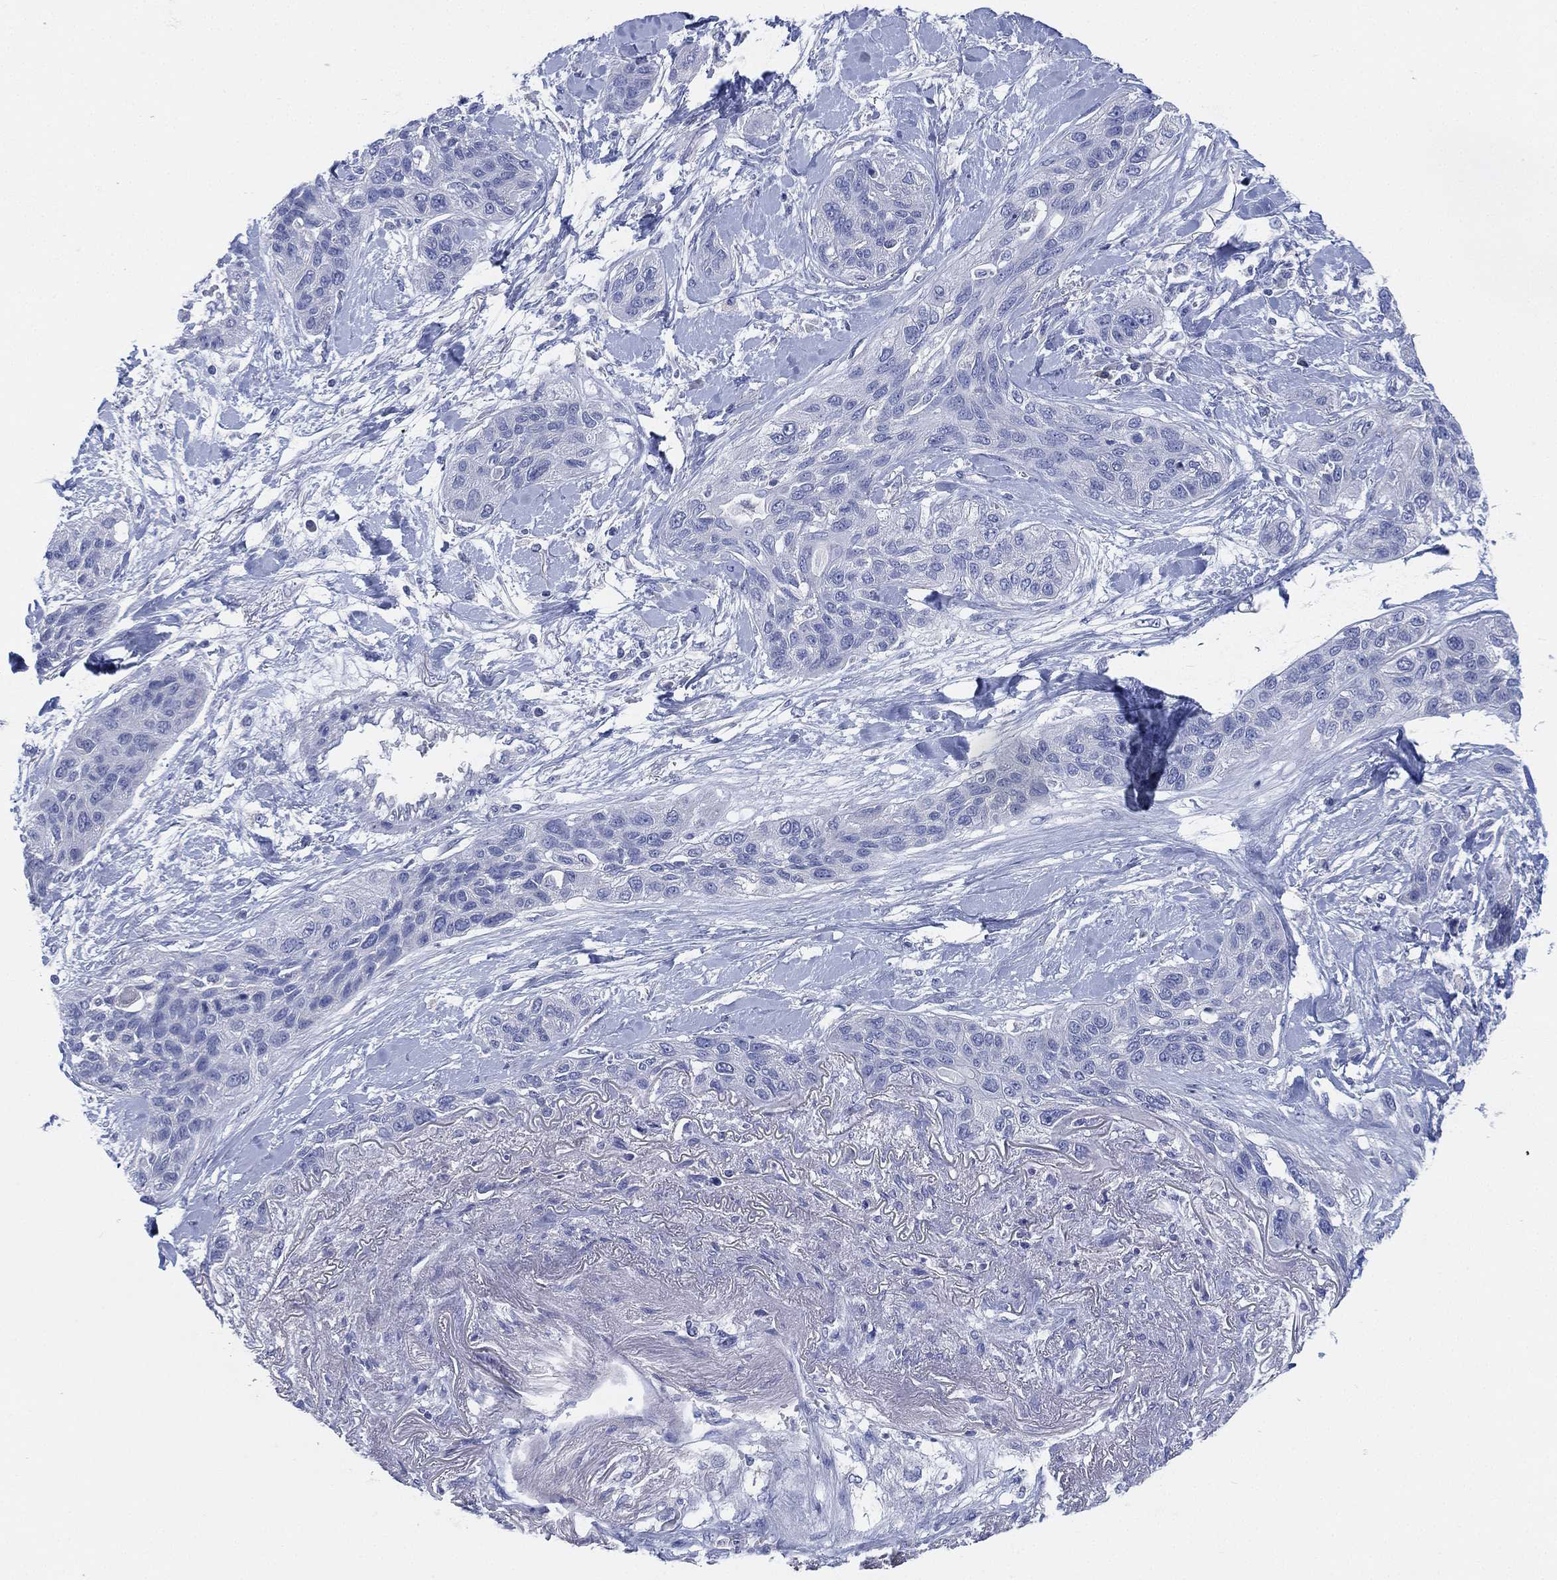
{"staining": {"intensity": "negative", "quantity": "none", "location": "none"}, "tissue": "lung cancer", "cell_type": "Tumor cells", "image_type": "cancer", "snomed": [{"axis": "morphology", "description": "Squamous cell carcinoma, NOS"}, {"axis": "topography", "description": "Lung"}], "caption": "IHC of lung squamous cell carcinoma reveals no expression in tumor cells. (DAB immunohistochemistry with hematoxylin counter stain).", "gene": "ADAD2", "patient": {"sex": "female", "age": 70}}